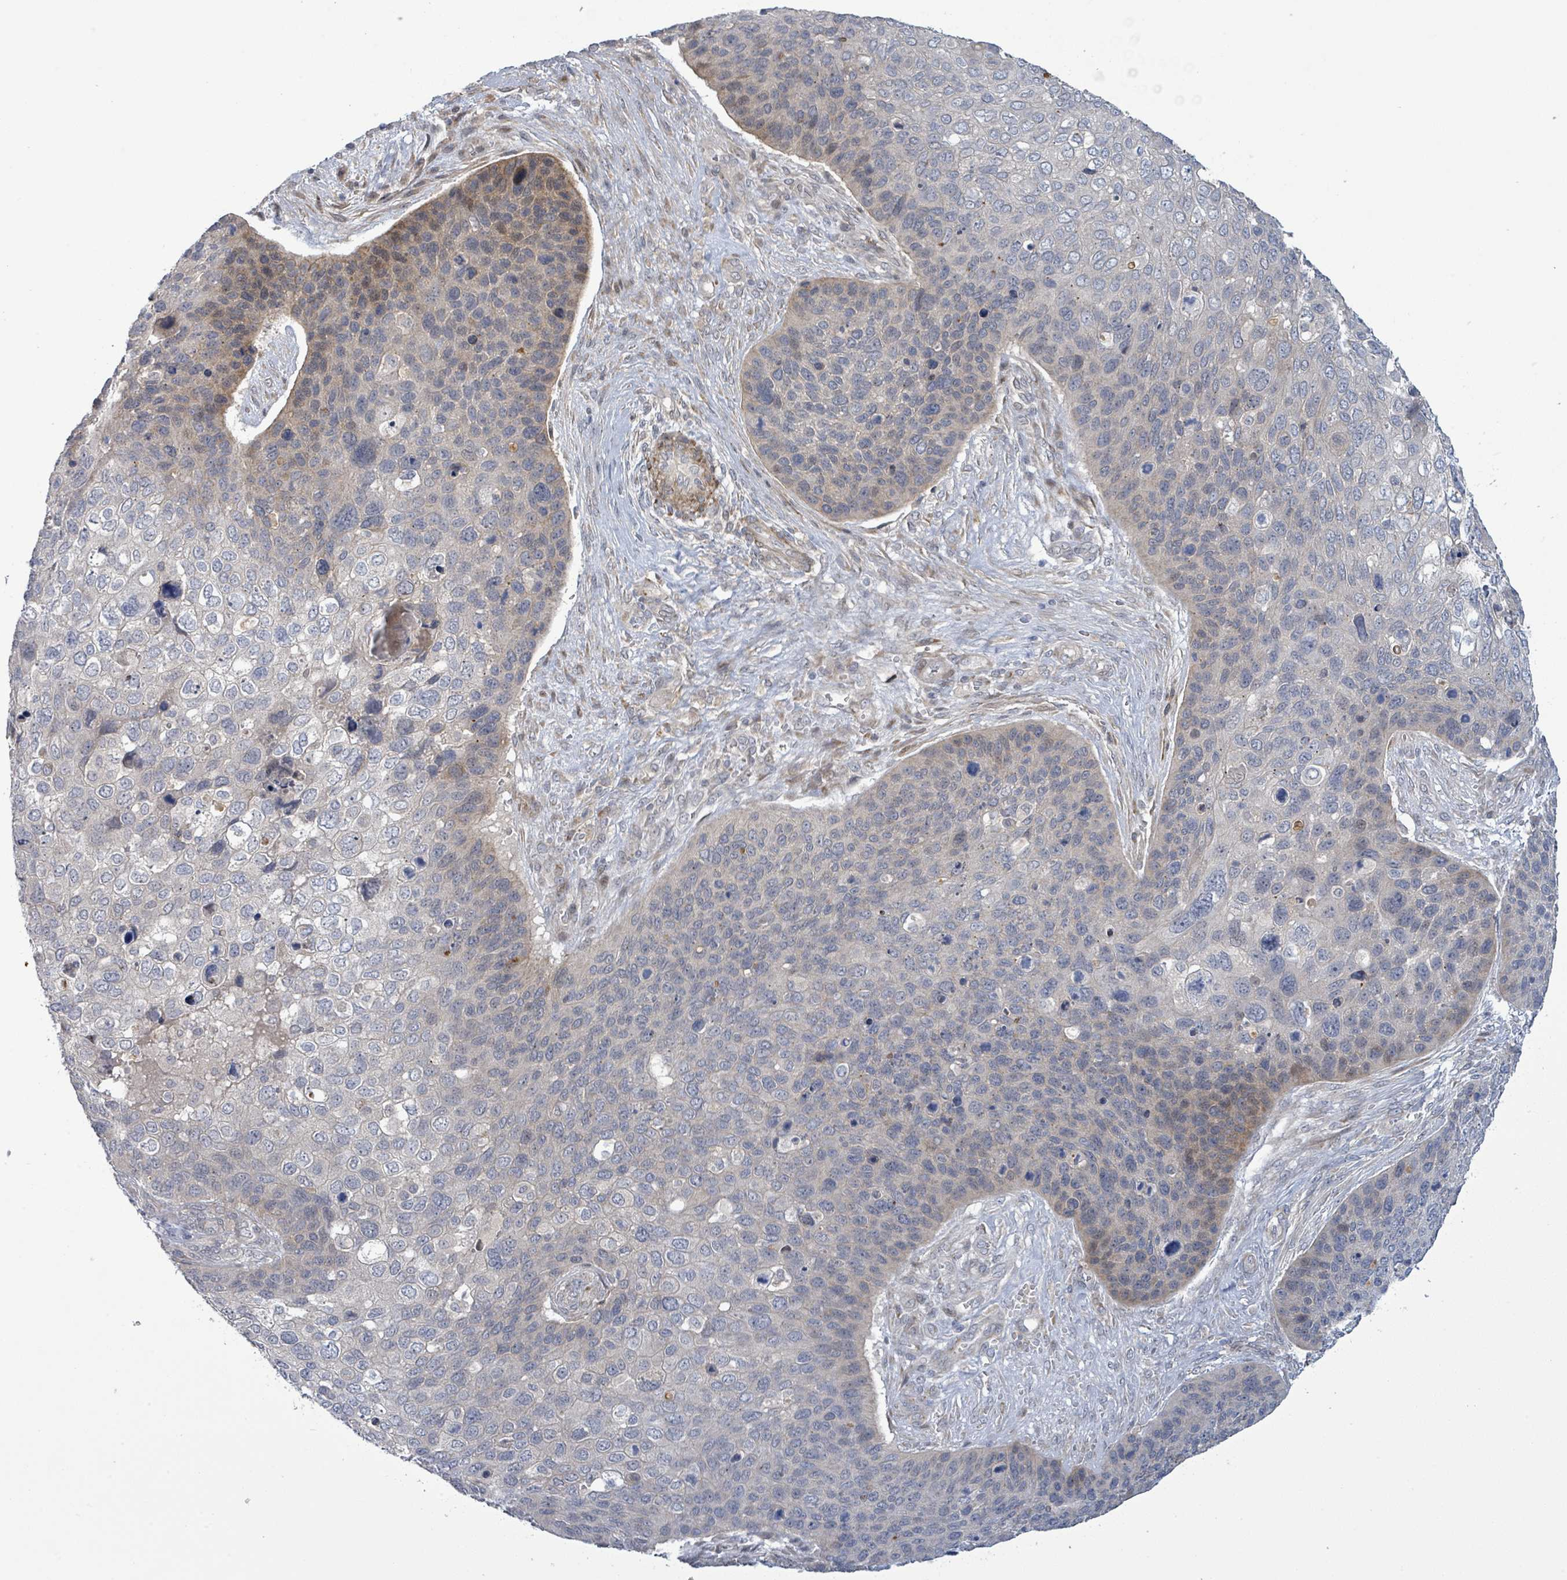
{"staining": {"intensity": "negative", "quantity": "none", "location": "none"}, "tissue": "skin cancer", "cell_type": "Tumor cells", "image_type": "cancer", "snomed": [{"axis": "morphology", "description": "Basal cell carcinoma"}, {"axis": "topography", "description": "Skin"}], "caption": "Tumor cells are negative for brown protein staining in basal cell carcinoma (skin). (Stains: DAB IHC with hematoxylin counter stain, Microscopy: brightfield microscopy at high magnification).", "gene": "SLIT3", "patient": {"sex": "female", "age": 74}}